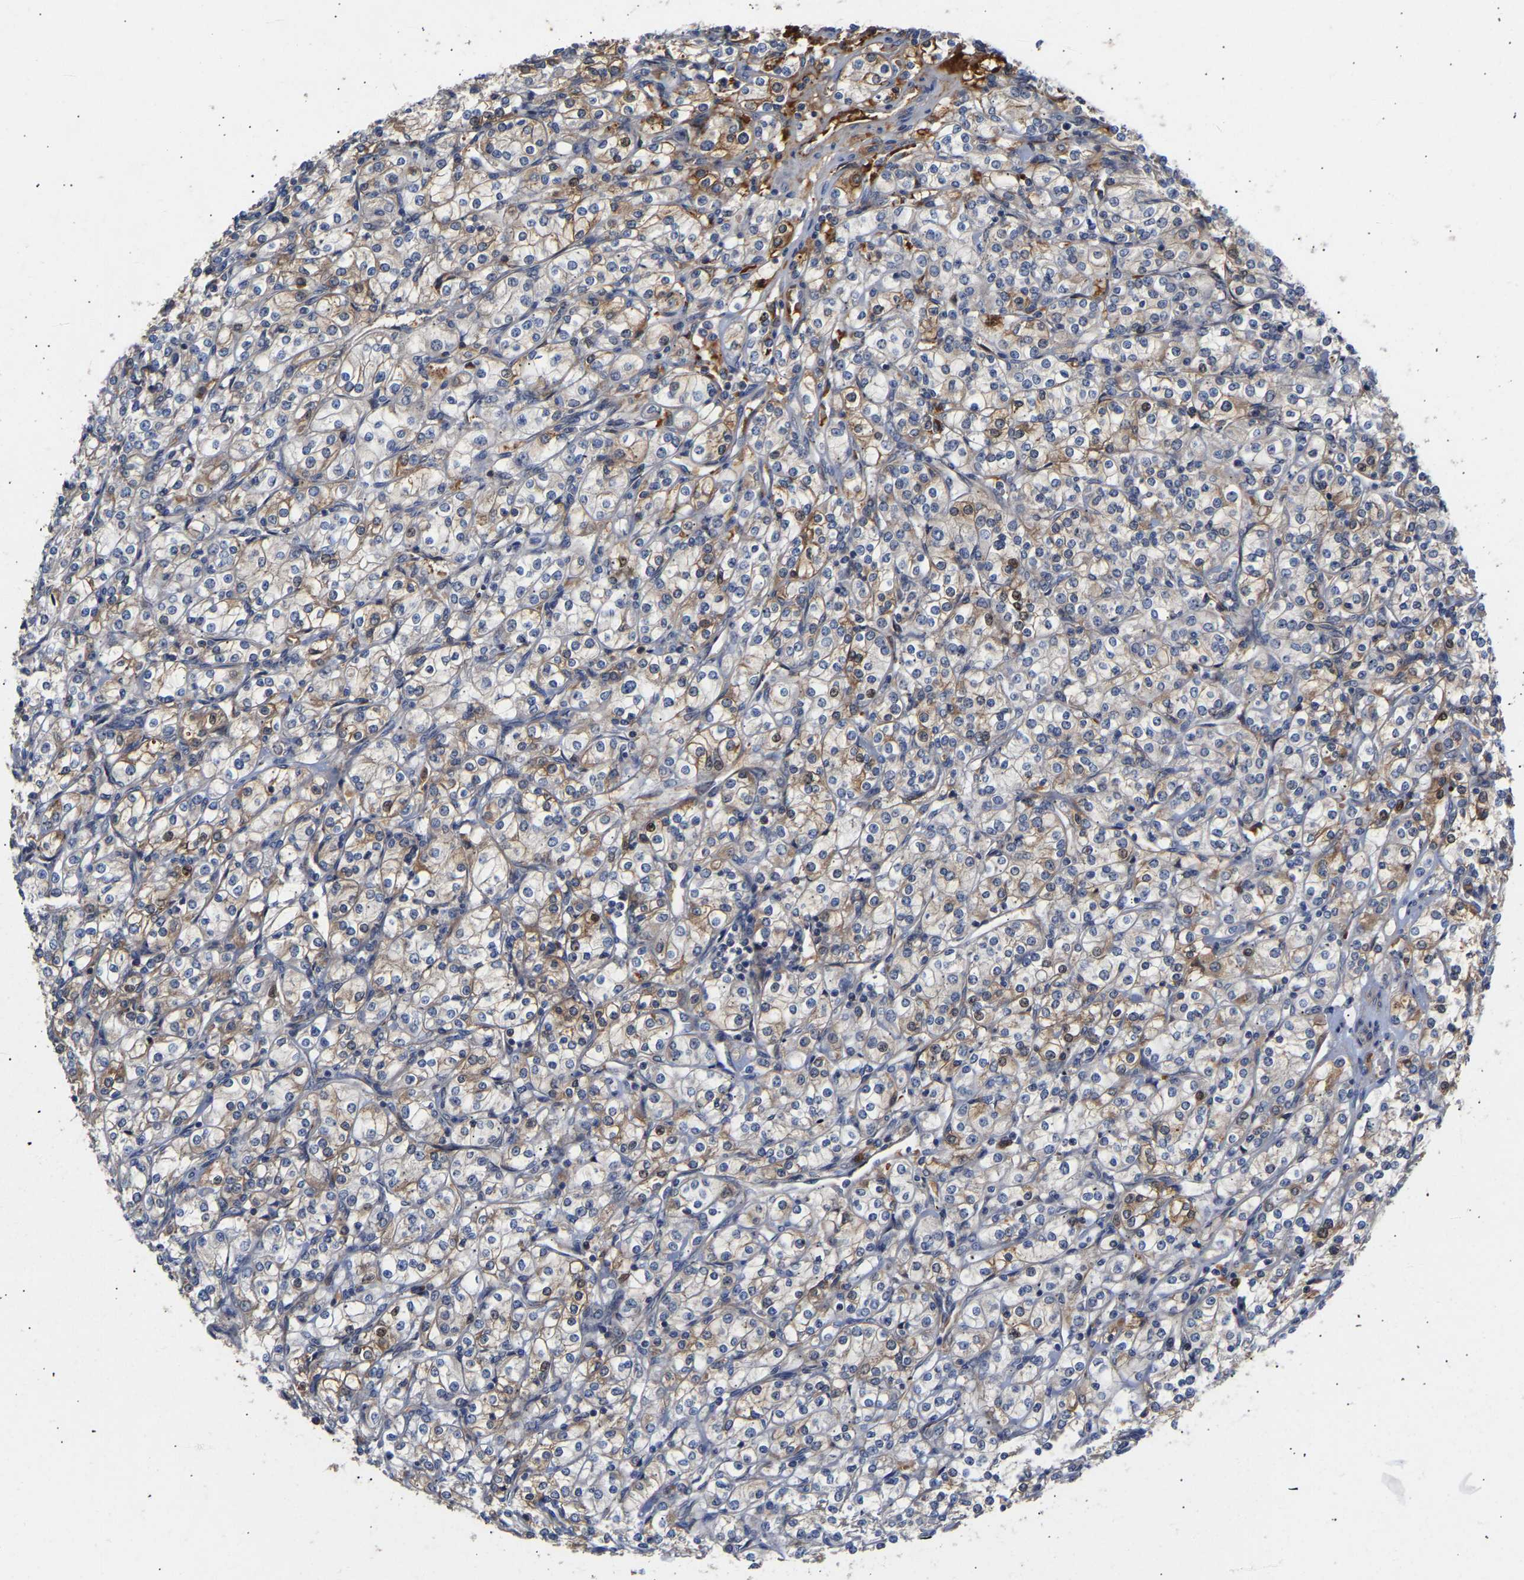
{"staining": {"intensity": "weak", "quantity": "25%-75%", "location": "cytoplasmic/membranous"}, "tissue": "renal cancer", "cell_type": "Tumor cells", "image_type": "cancer", "snomed": [{"axis": "morphology", "description": "Adenocarcinoma, NOS"}, {"axis": "topography", "description": "Kidney"}], "caption": "Renal cancer (adenocarcinoma) tissue exhibits weak cytoplasmic/membranous positivity in about 25%-75% of tumor cells, visualized by immunohistochemistry.", "gene": "KASH5", "patient": {"sex": "male", "age": 77}}